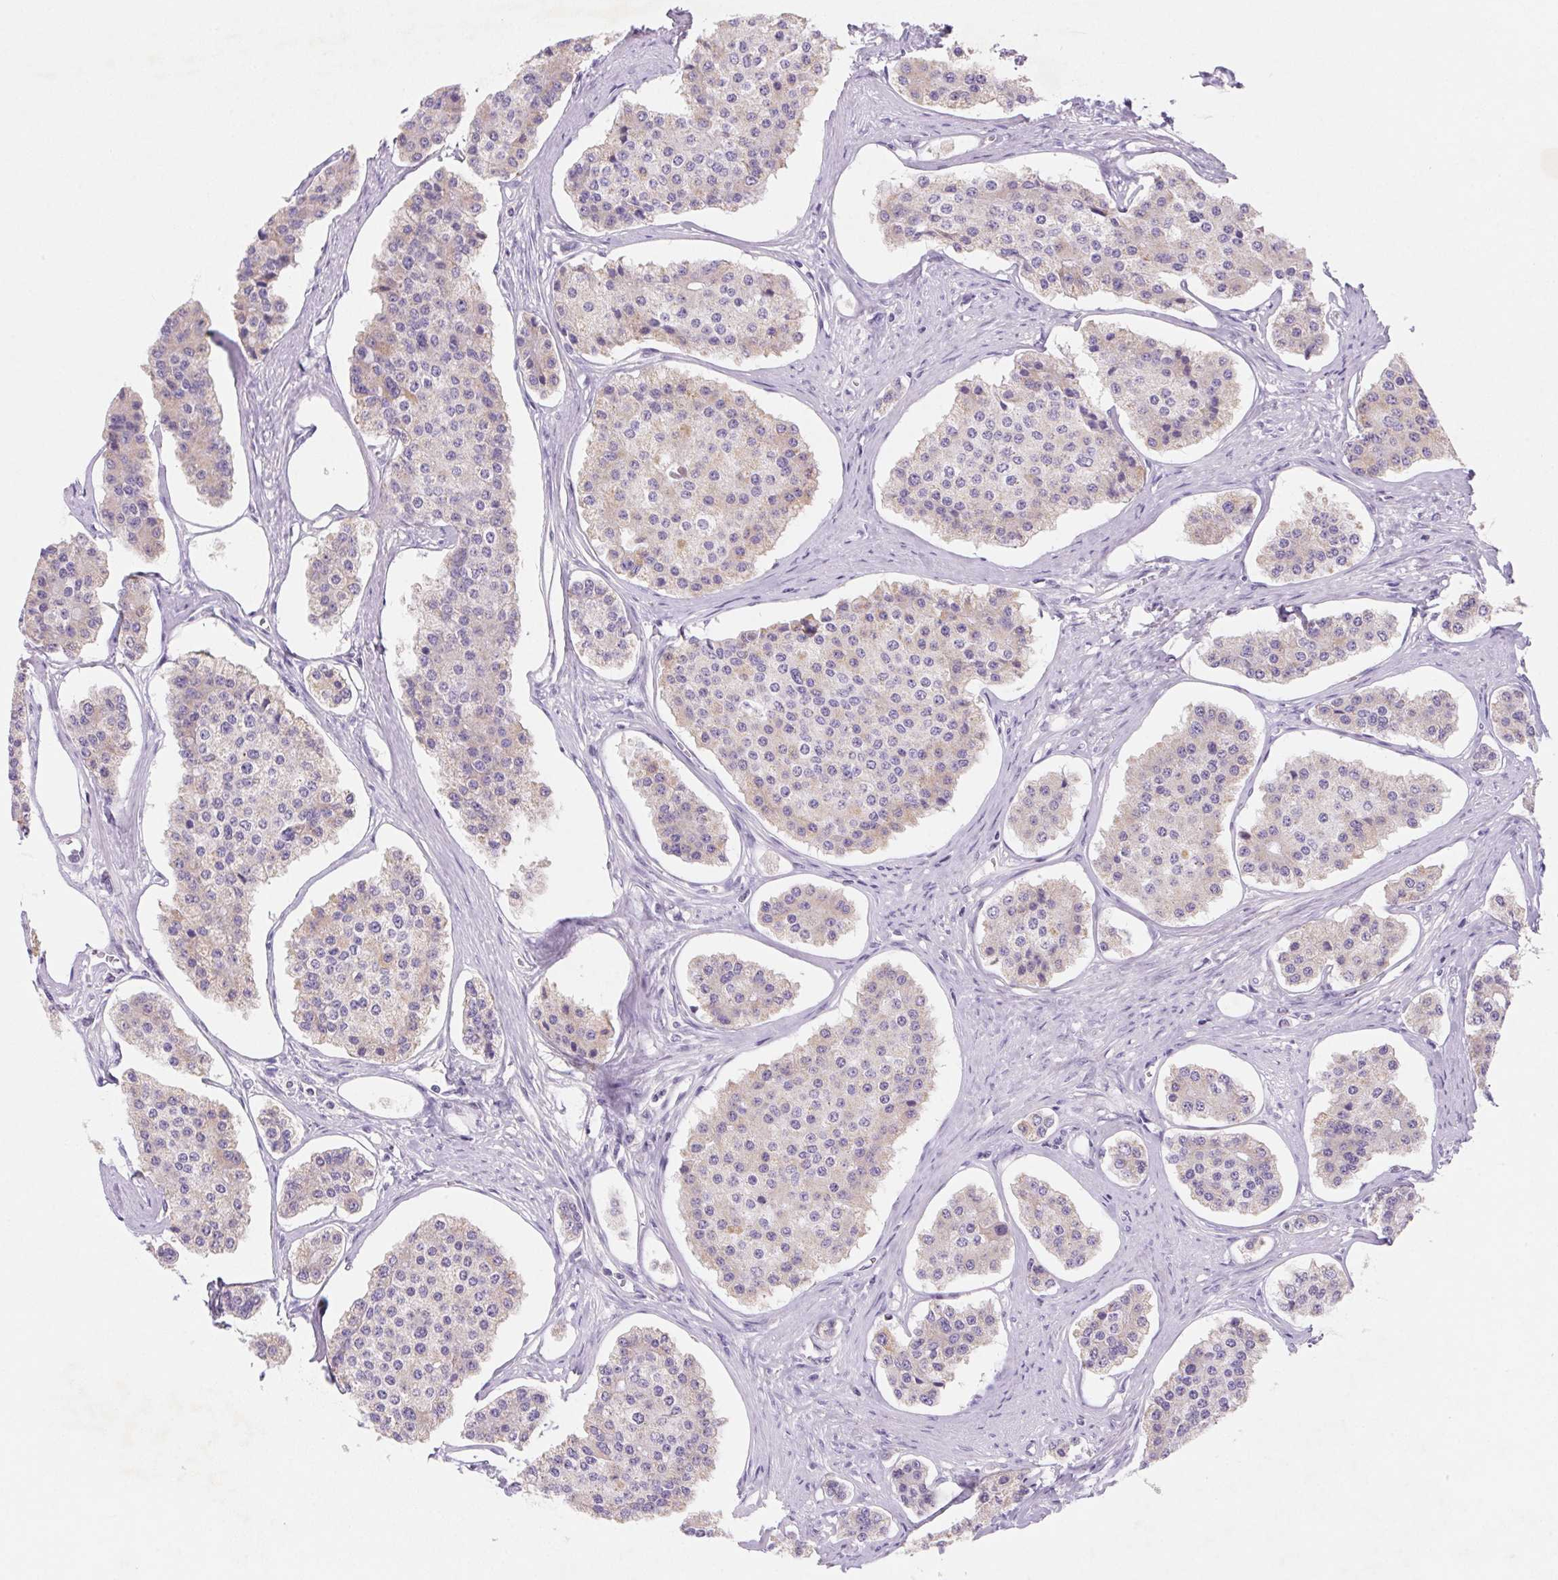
{"staining": {"intensity": "negative", "quantity": "none", "location": "none"}, "tissue": "carcinoid", "cell_type": "Tumor cells", "image_type": "cancer", "snomed": [{"axis": "morphology", "description": "Carcinoid, malignant, NOS"}, {"axis": "topography", "description": "Small intestine"}], "caption": "Tumor cells are negative for protein expression in human carcinoid (malignant).", "gene": "DPPA5", "patient": {"sex": "female", "age": 65}}